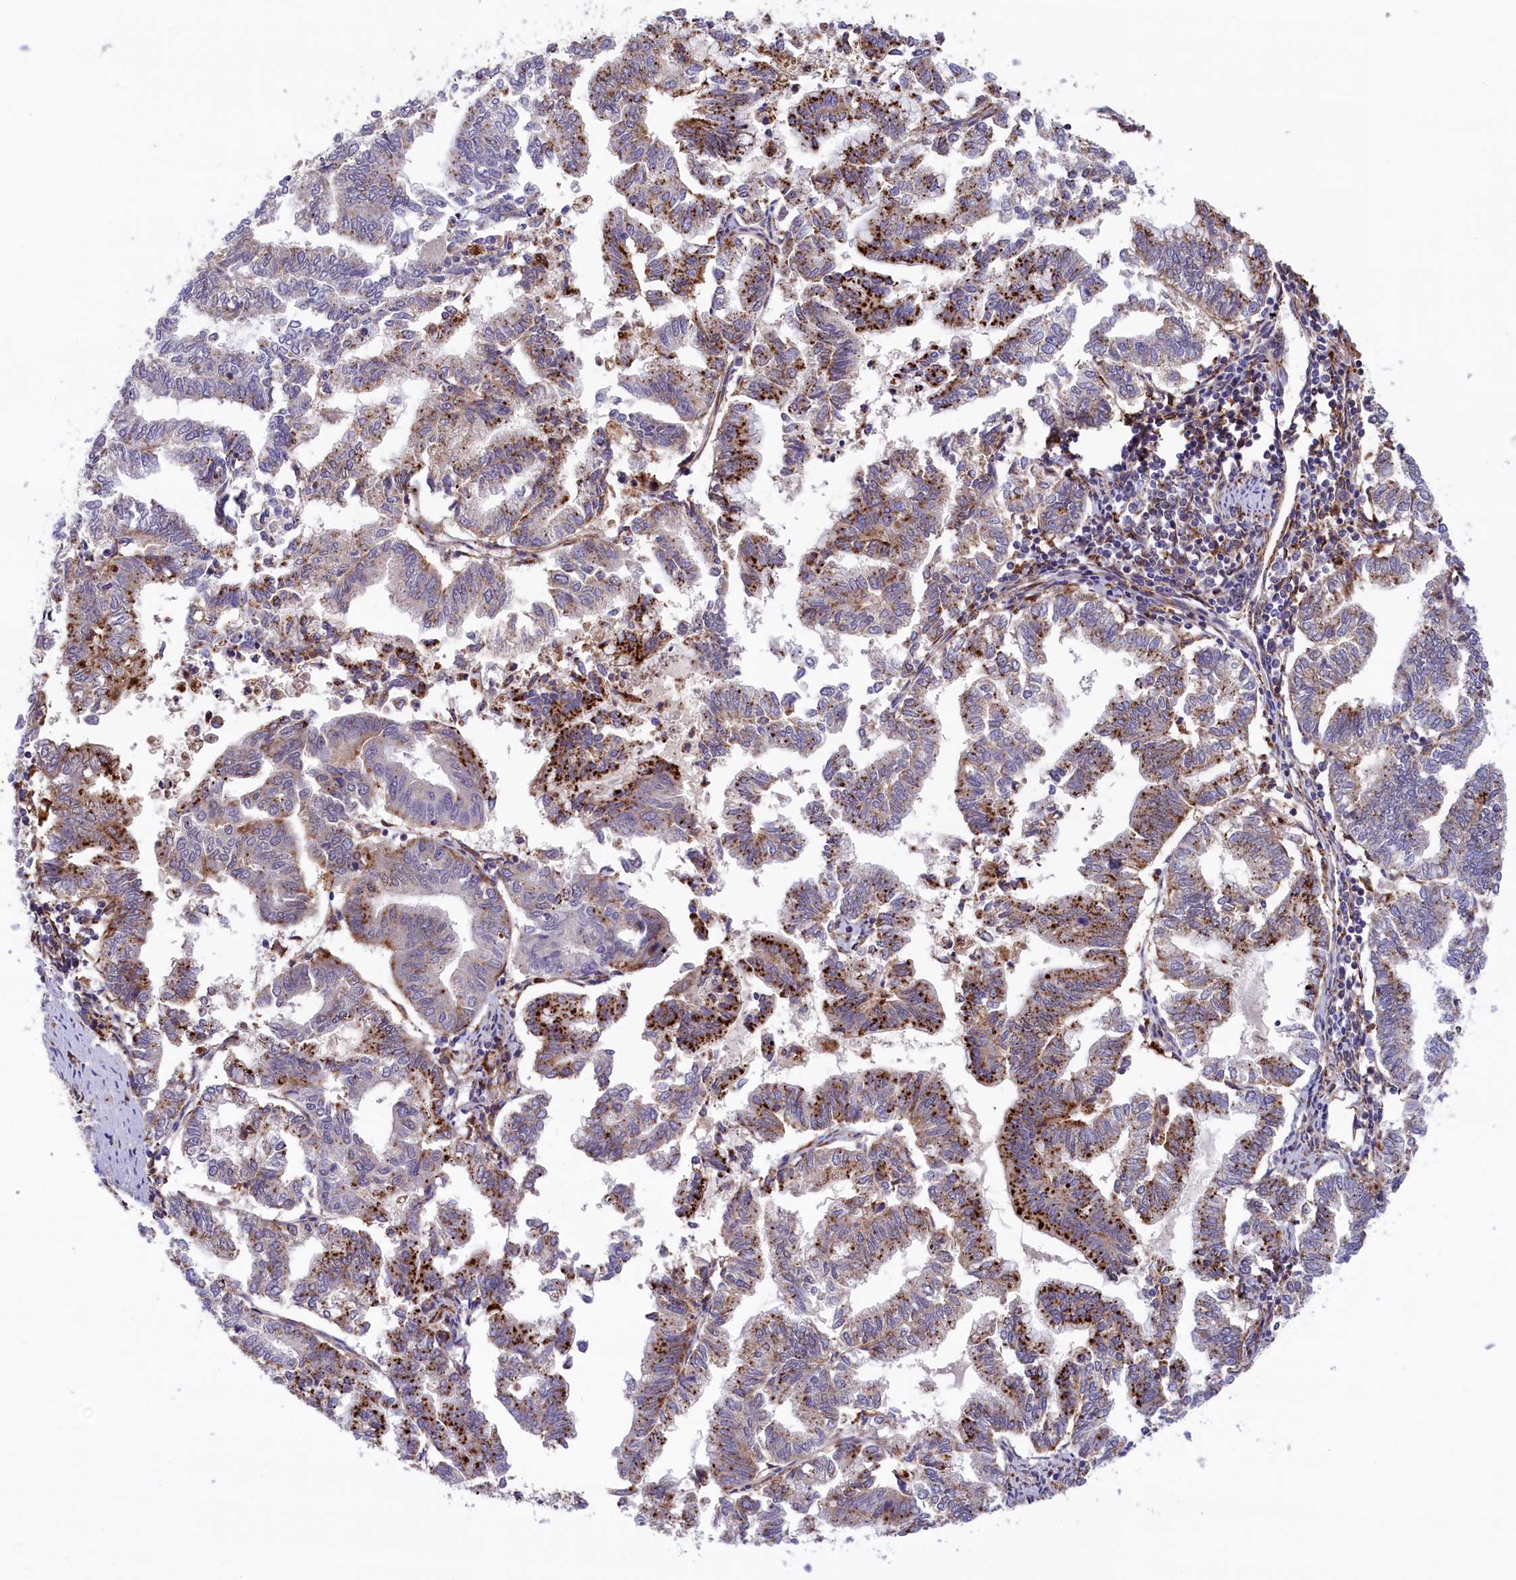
{"staining": {"intensity": "strong", "quantity": "<25%", "location": "cytoplasmic/membranous"}, "tissue": "endometrial cancer", "cell_type": "Tumor cells", "image_type": "cancer", "snomed": [{"axis": "morphology", "description": "Adenocarcinoma, NOS"}, {"axis": "topography", "description": "Endometrium"}], "caption": "Endometrial cancer (adenocarcinoma) stained with immunohistochemistry (IHC) demonstrates strong cytoplasmic/membranous expression in about <25% of tumor cells.", "gene": "MAN2B1", "patient": {"sex": "female", "age": 79}}